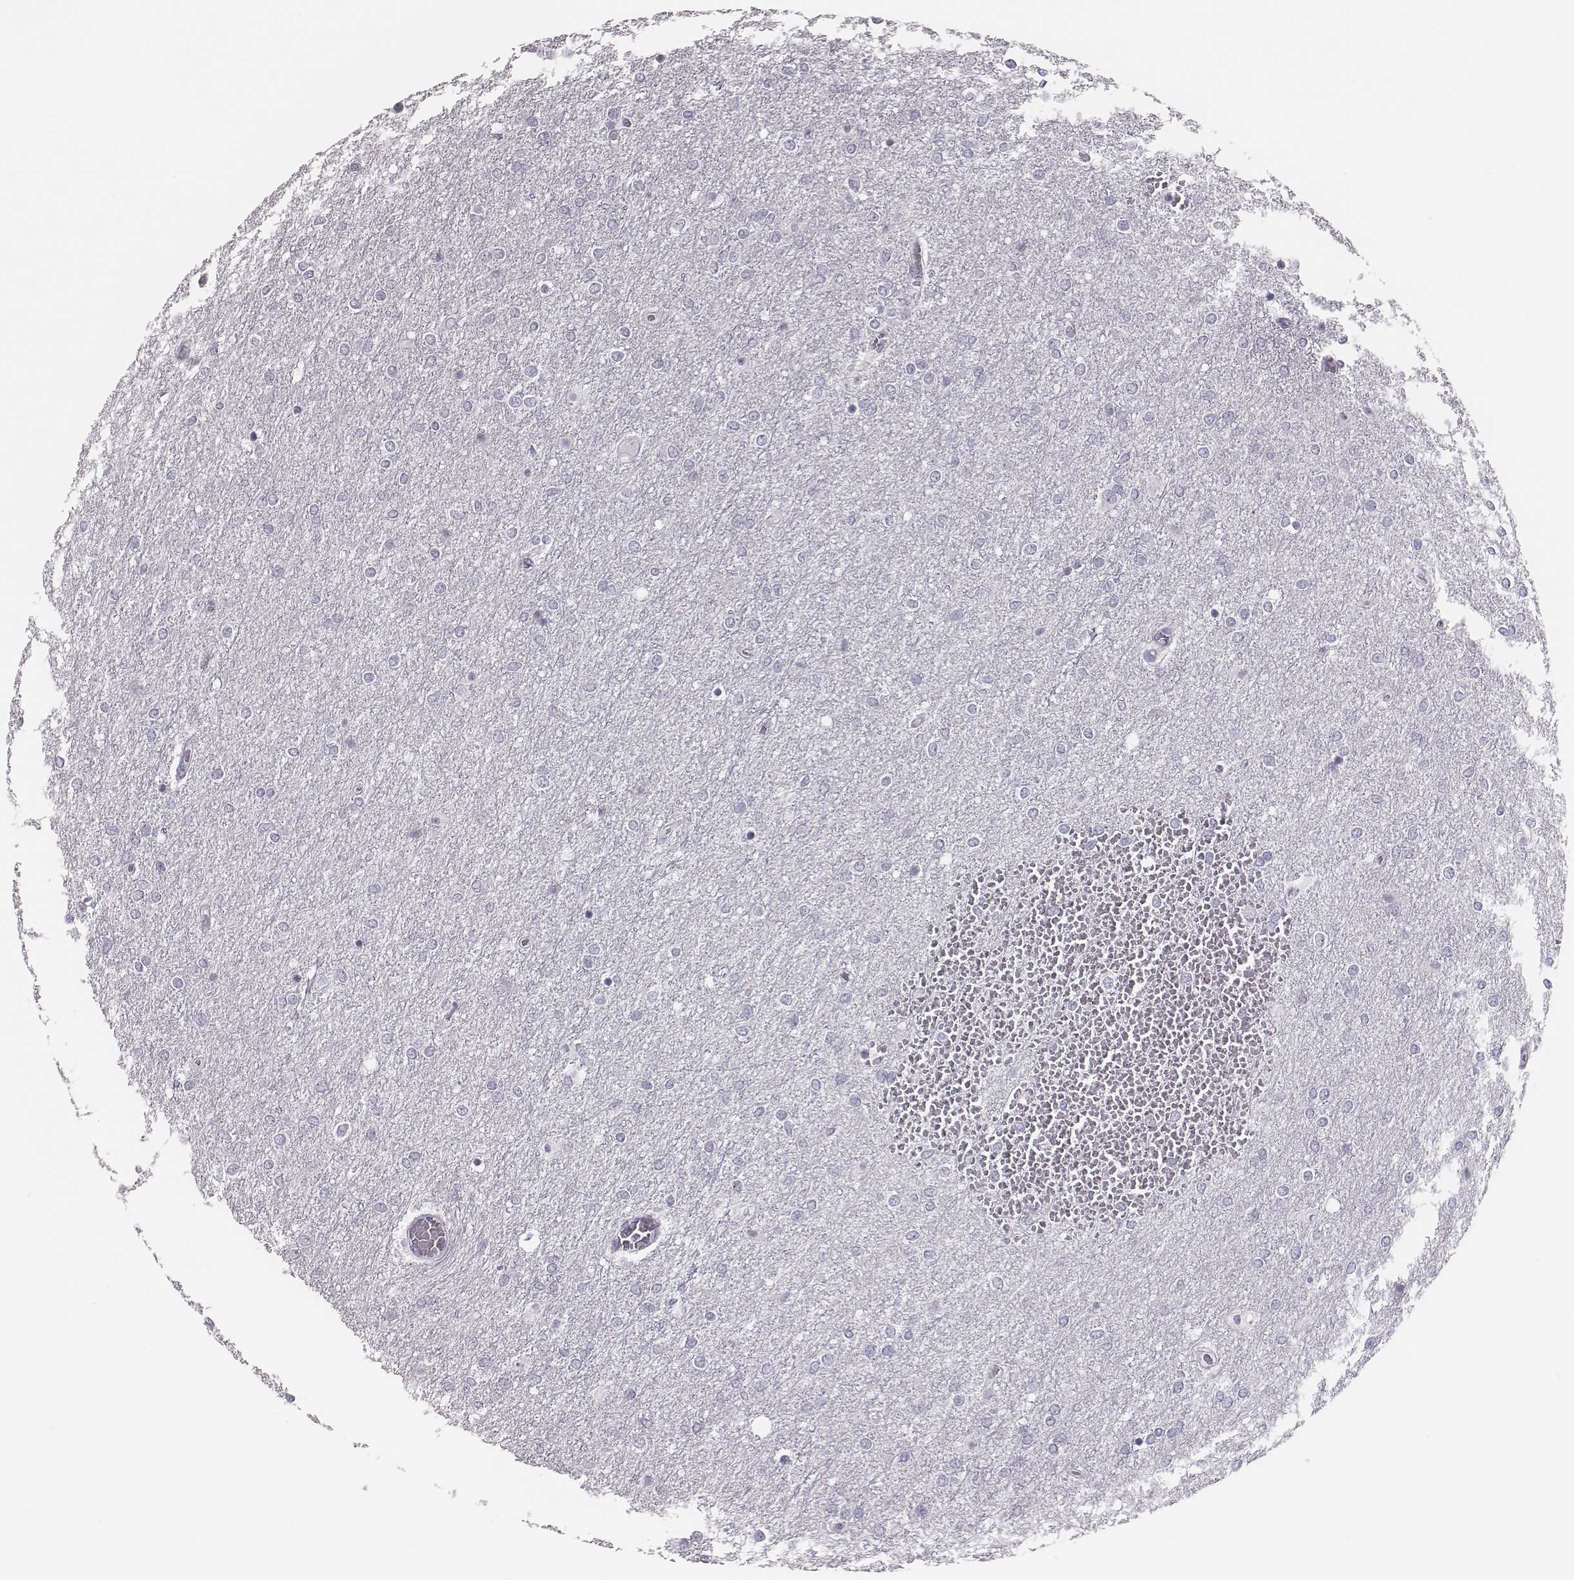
{"staining": {"intensity": "negative", "quantity": "none", "location": "none"}, "tissue": "glioma", "cell_type": "Tumor cells", "image_type": "cancer", "snomed": [{"axis": "morphology", "description": "Glioma, malignant, High grade"}, {"axis": "topography", "description": "Brain"}], "caption": "High power microscopy micrograph of an immunohistochemistry (IHC) photomicrograph of glioma, revealing no significant staining in tumor cells.", "gene": "H1-6", "patient": {"sex": "female", "age": 61}}